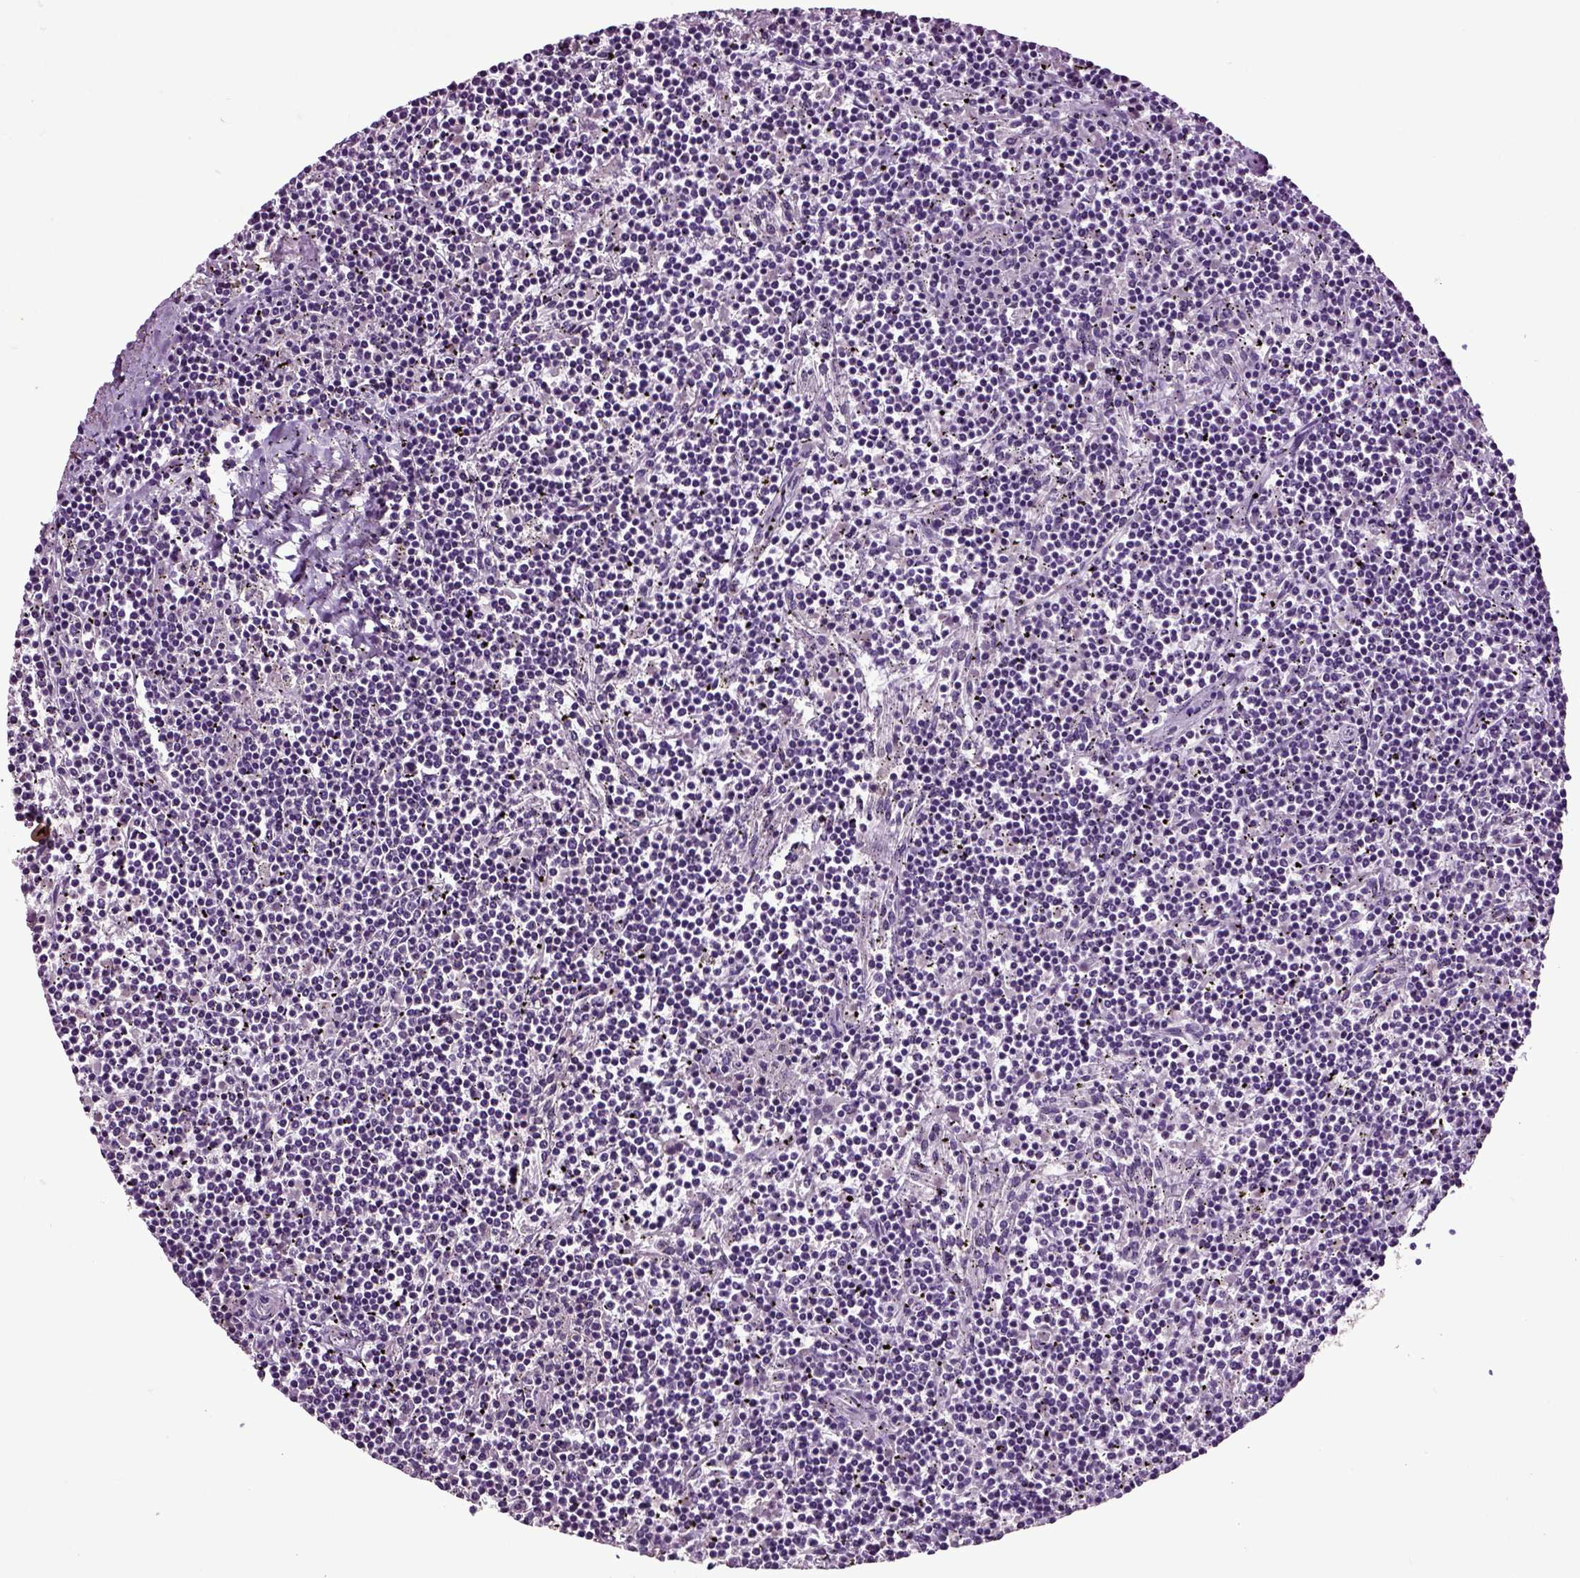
{"staining": {"intensity": "negative", "quantity": "none", "location": "none"}, "tissue": "lymphoma", "cell_type": "Tumor cells", "image_type": "cancer", "snomed": [{"axis": "morphology", "description": "Malignant lymphoma, non-Hodgkin's type, Low grade"}, {"axis": "topography", "description": "Spleen"}], "caption": "Protein analysis of lymphoma shows no significant staining in tumor cells.", "gene": "CRHR1", "patient": {"sex": "female", "age": 19}}